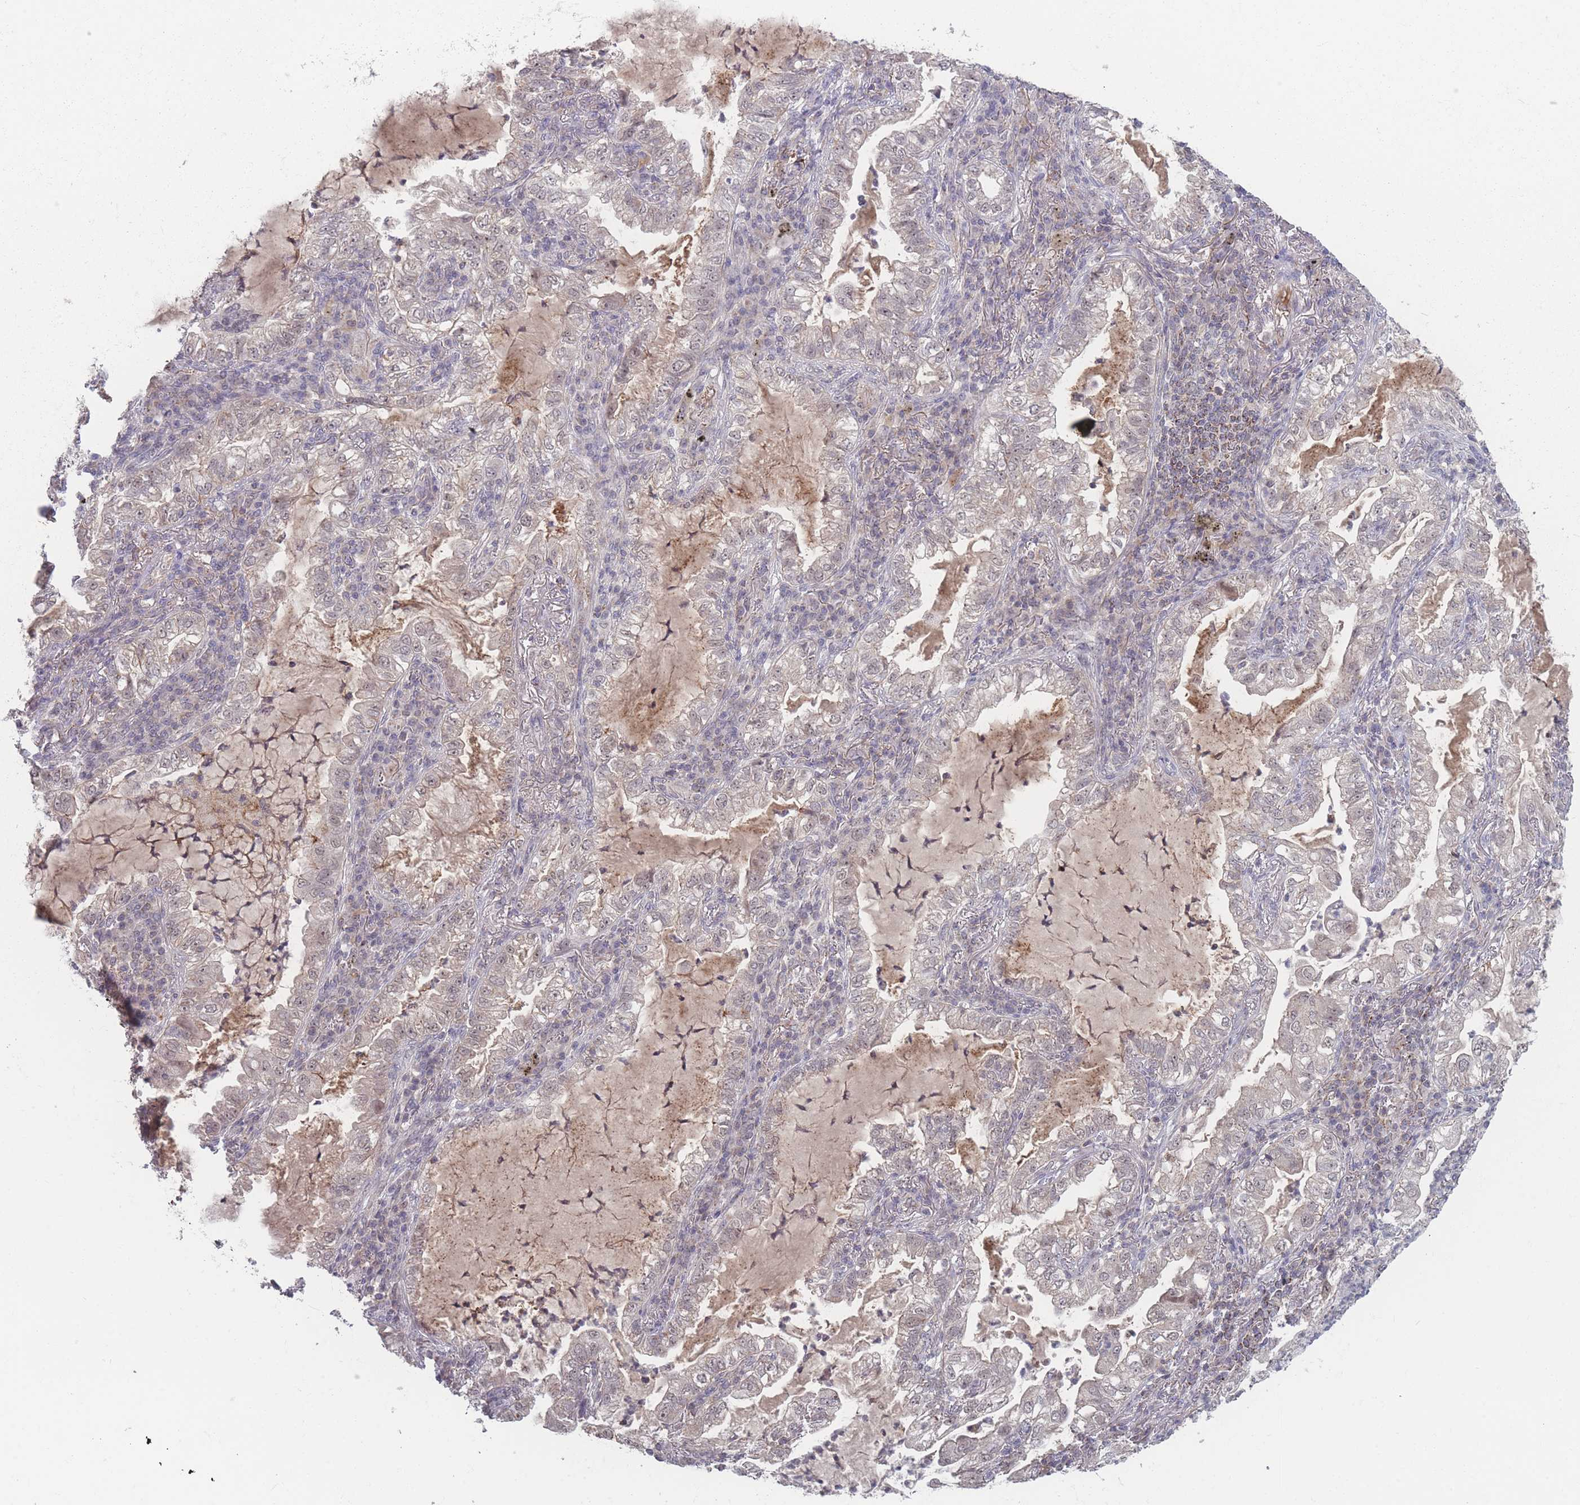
{"staining": {"intensity": "negative", "quantity": "none", "location": "none"}, "tissue": "lung cancer", "cell_type": "Tumor cells", "image_type": "cancer", "snomed": [{"axis": "morphology", "description": "Adenocarcinoma, NOS"}, {"axis": "topography", "description": "Lung"}], "caption": "Lung cancer (adenocarcinoma) stained for a protein using IHC displays no staining tumor cells.", "gene": "TMEM232", "patient": {"sex": "female", "age": 73}}